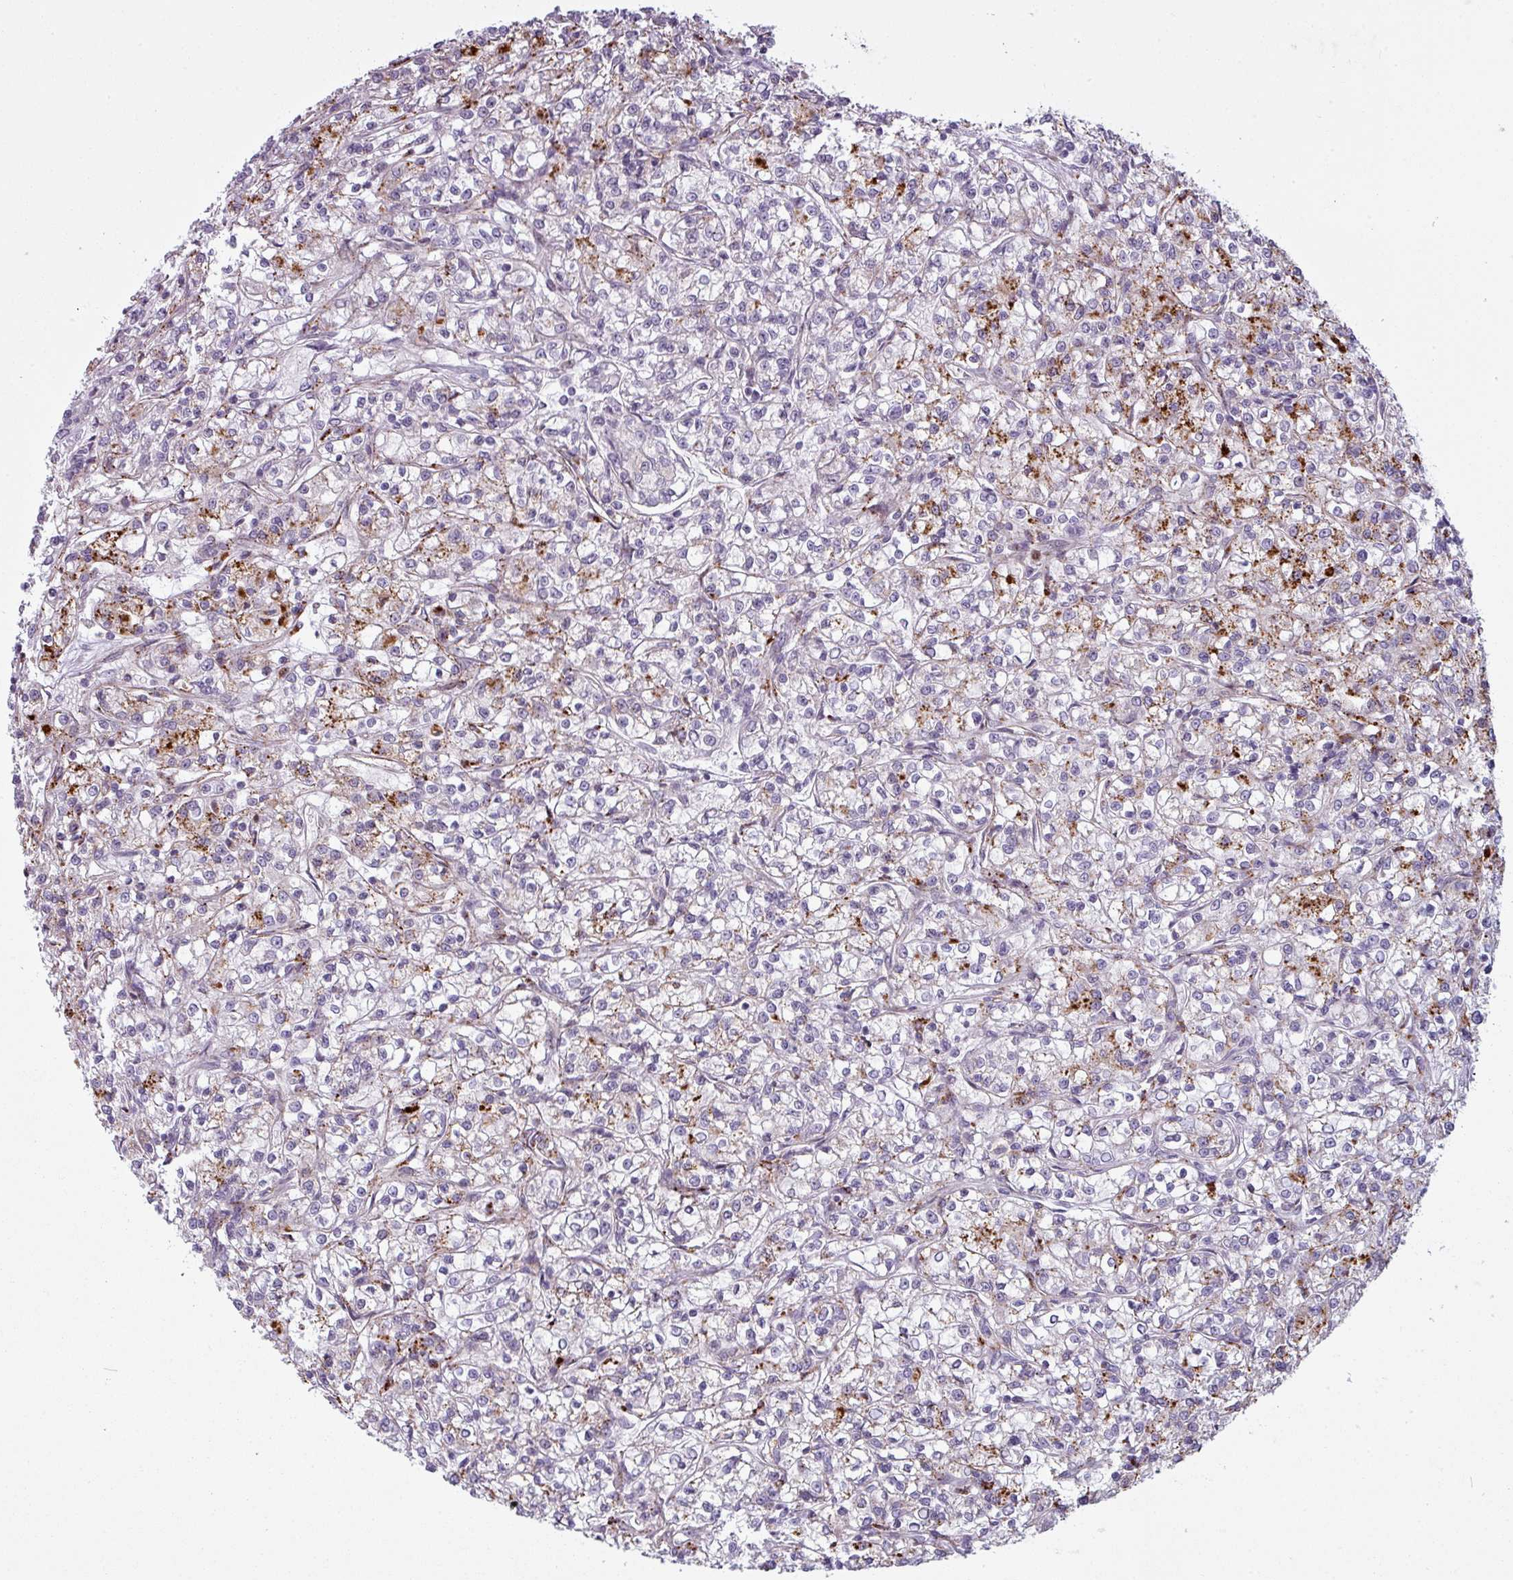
{"staining": {"intensity": "moderate", "quantity": "25%-75%", "location": "cytoplasmic/membranous"}, "tissue": "renal cancer", "cell_type": "Tumor cells", "image_type": "cancer", "snomed": [{"axis": "morphology", "description": "Adenocarcinoma, NOS"}, {"axis": "topography", "description": "Kidney"}], "caption": "This is a histology image of immunohistochemistry staining of renal cancer, which shows moderate expression in the cytoplasmic/membranous of tumor cells.", "gene": "MAP7D2", "patient": {"sex": "female", "age": 59}}